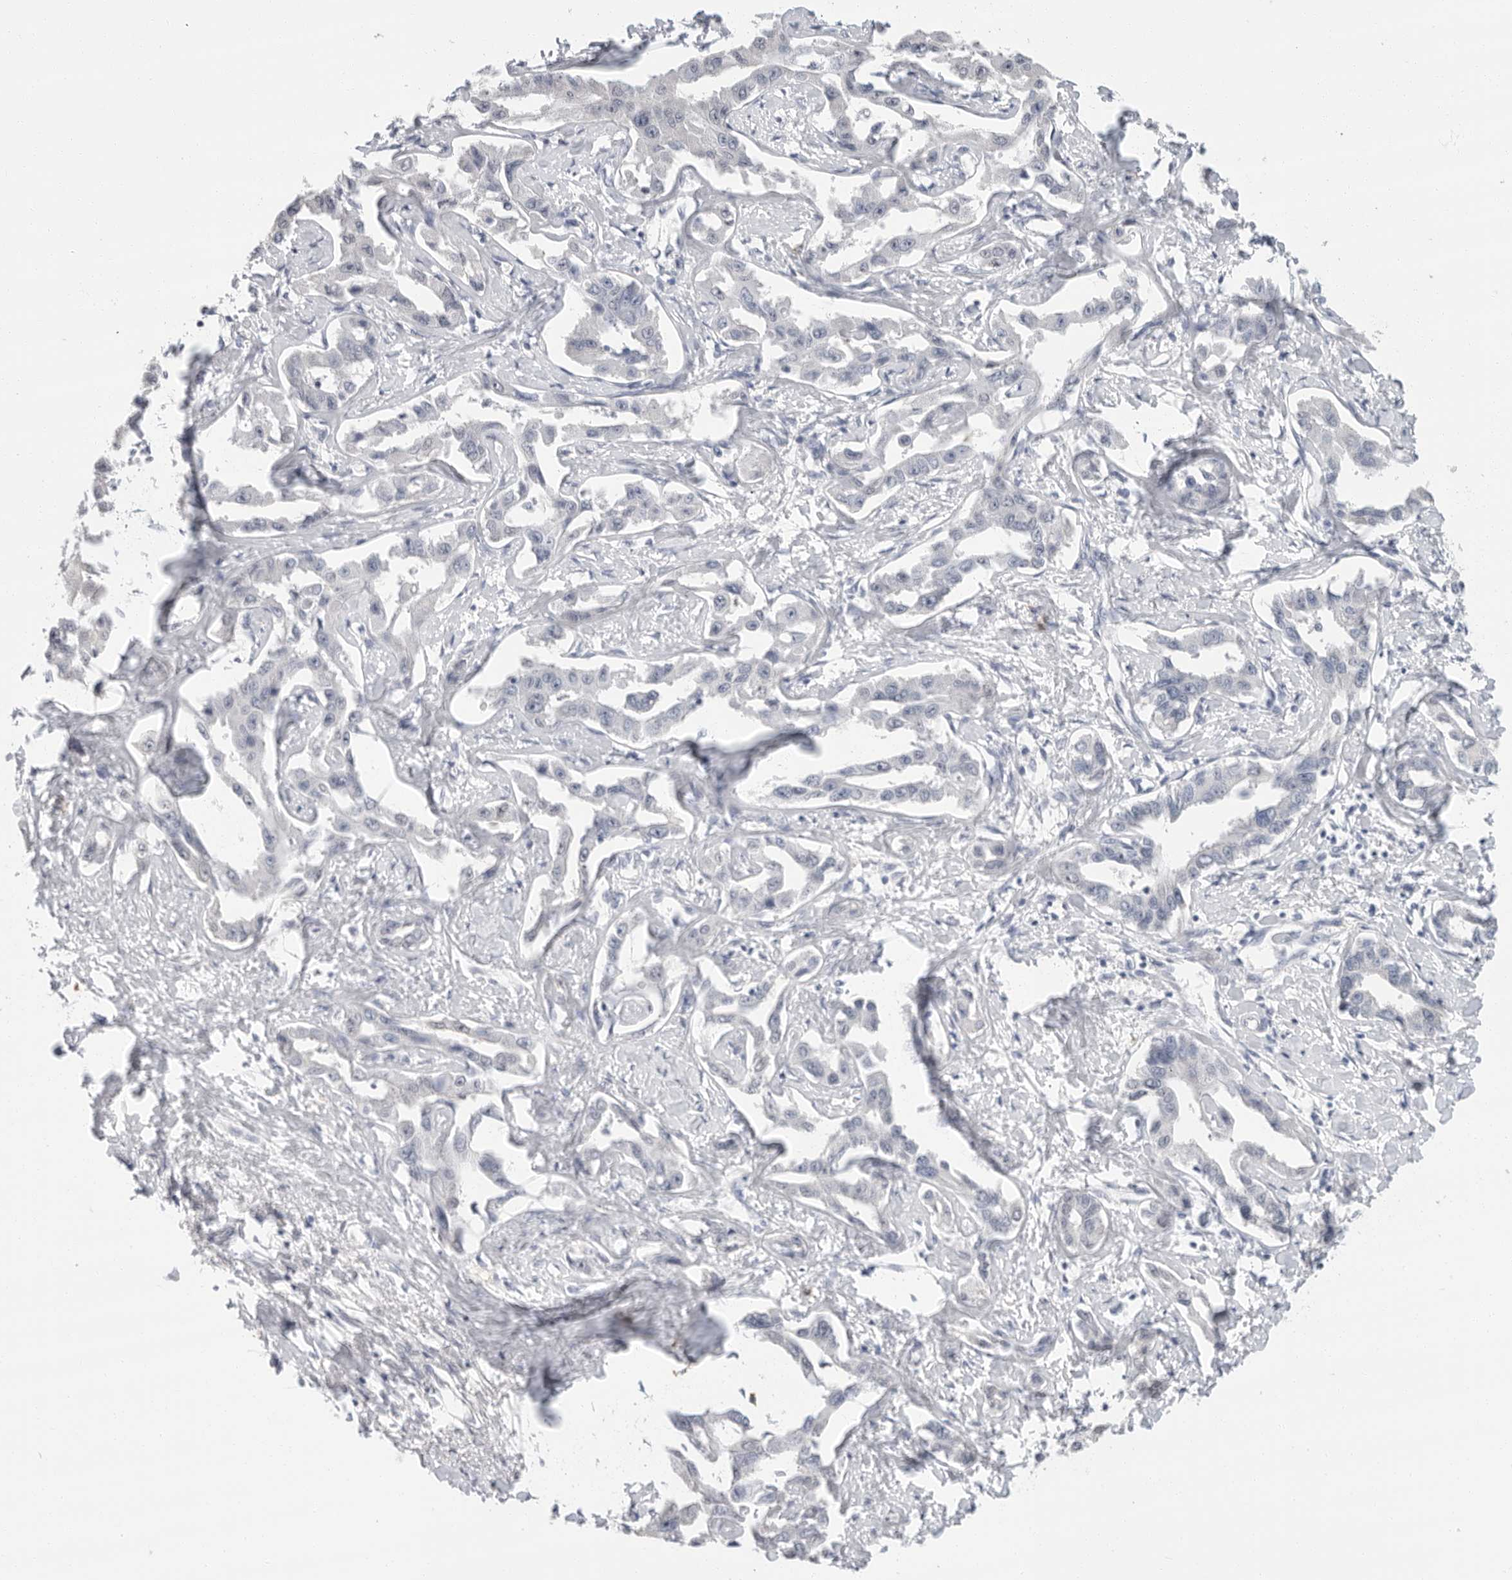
{"staining": {"intensity": "negative", "quantity": "none", "location": "none"}, "tissue": "liver cancer", "cell_type": "Tumor cells", "image_type": "cancer", "snomed": [{"axis": "morphology", "description": "Cholangiocarcinoma"}, {"axis": "topography", "description": "Liver"}], "caption": "Image shows no significant protein staining in tumor cells of cholangiocarcinoma (liver).", "gene": "ARHGEF10", "patient": {"sex": "male", "age": 59}}